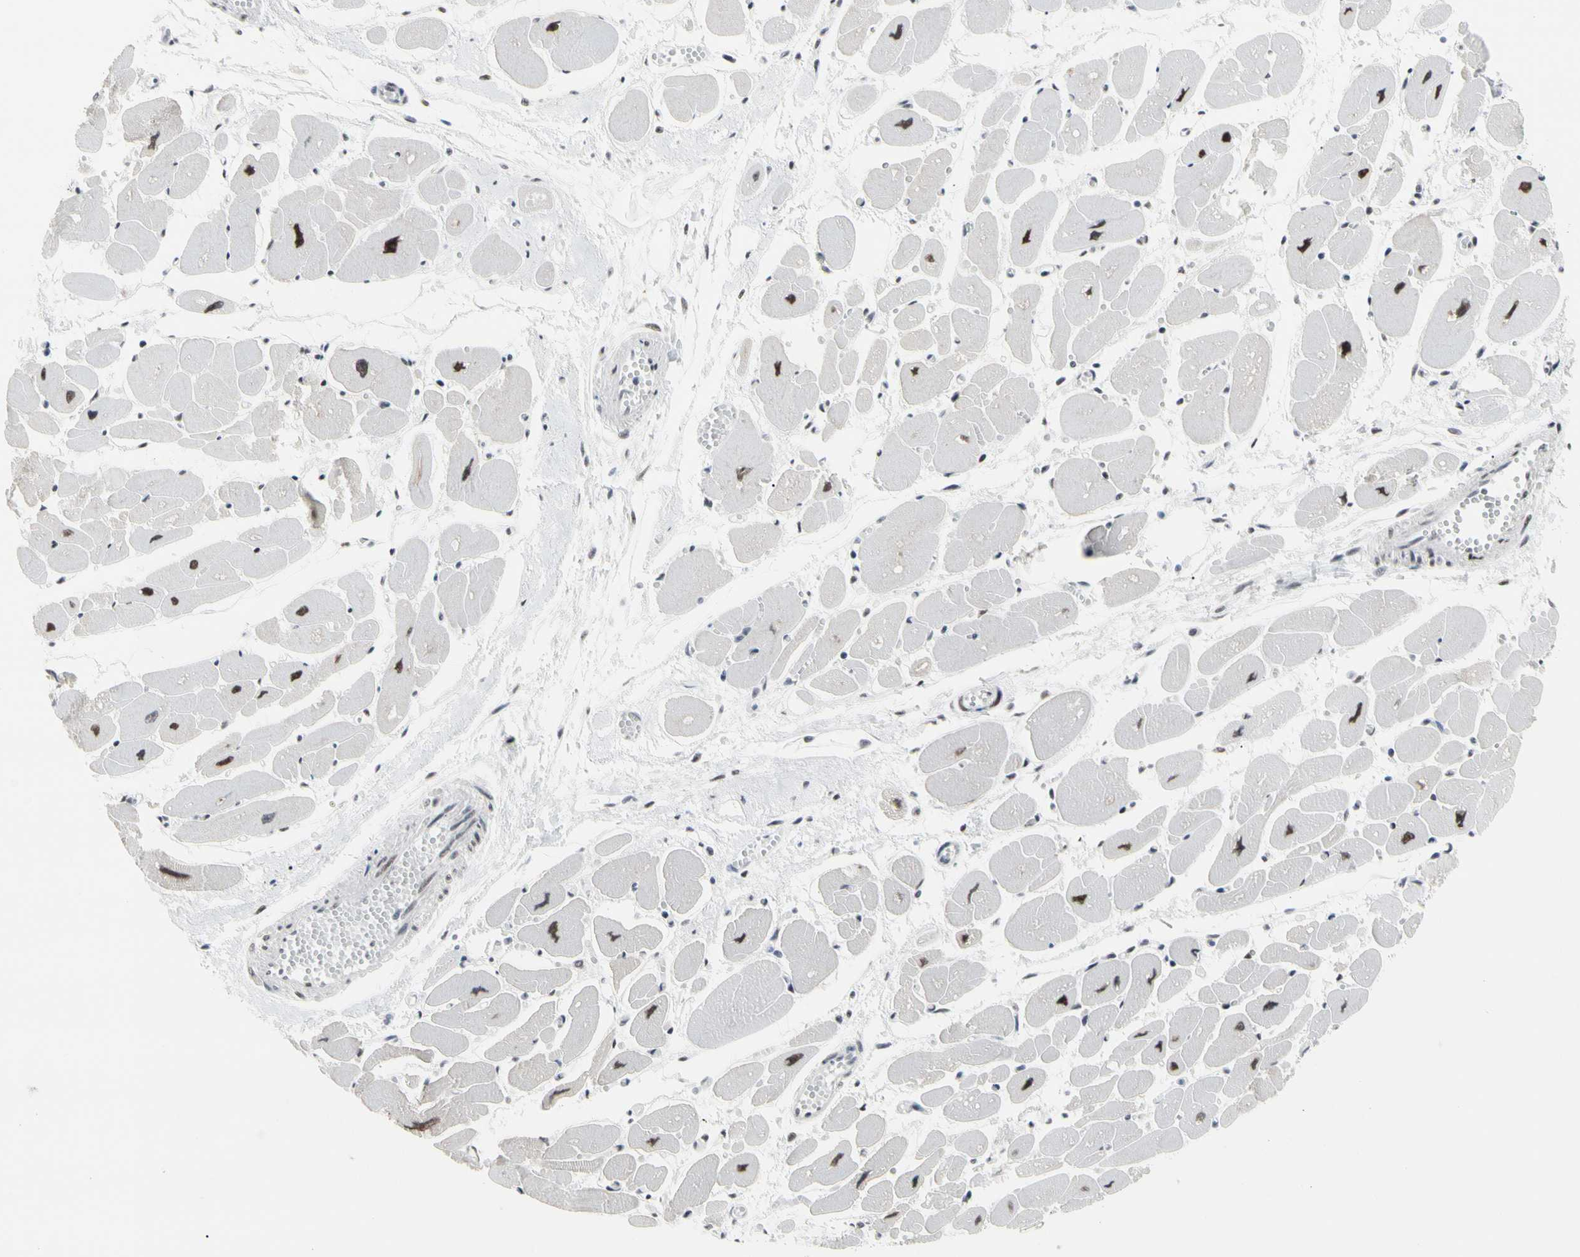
{"staining": {"intensity": "strong", "quantity": ">75%", "location": "nuclear"}, "tissue": "heart muscle", "cell_type": "Cardiomyocytes", "image_type": "normal", "snomed": [{"axis": "morphology", "description": "Normal tissue, NOS"}, {"axis": "topography", "description": "Heart"}], "caption": "Immunohistochemical staining of normal heart muscle demonstrates high levels of strong nuclear staining in about >75% of cardiomyocytes.", "gene": "FAM98B", "patient": {"sex": "female", "age": 54}}